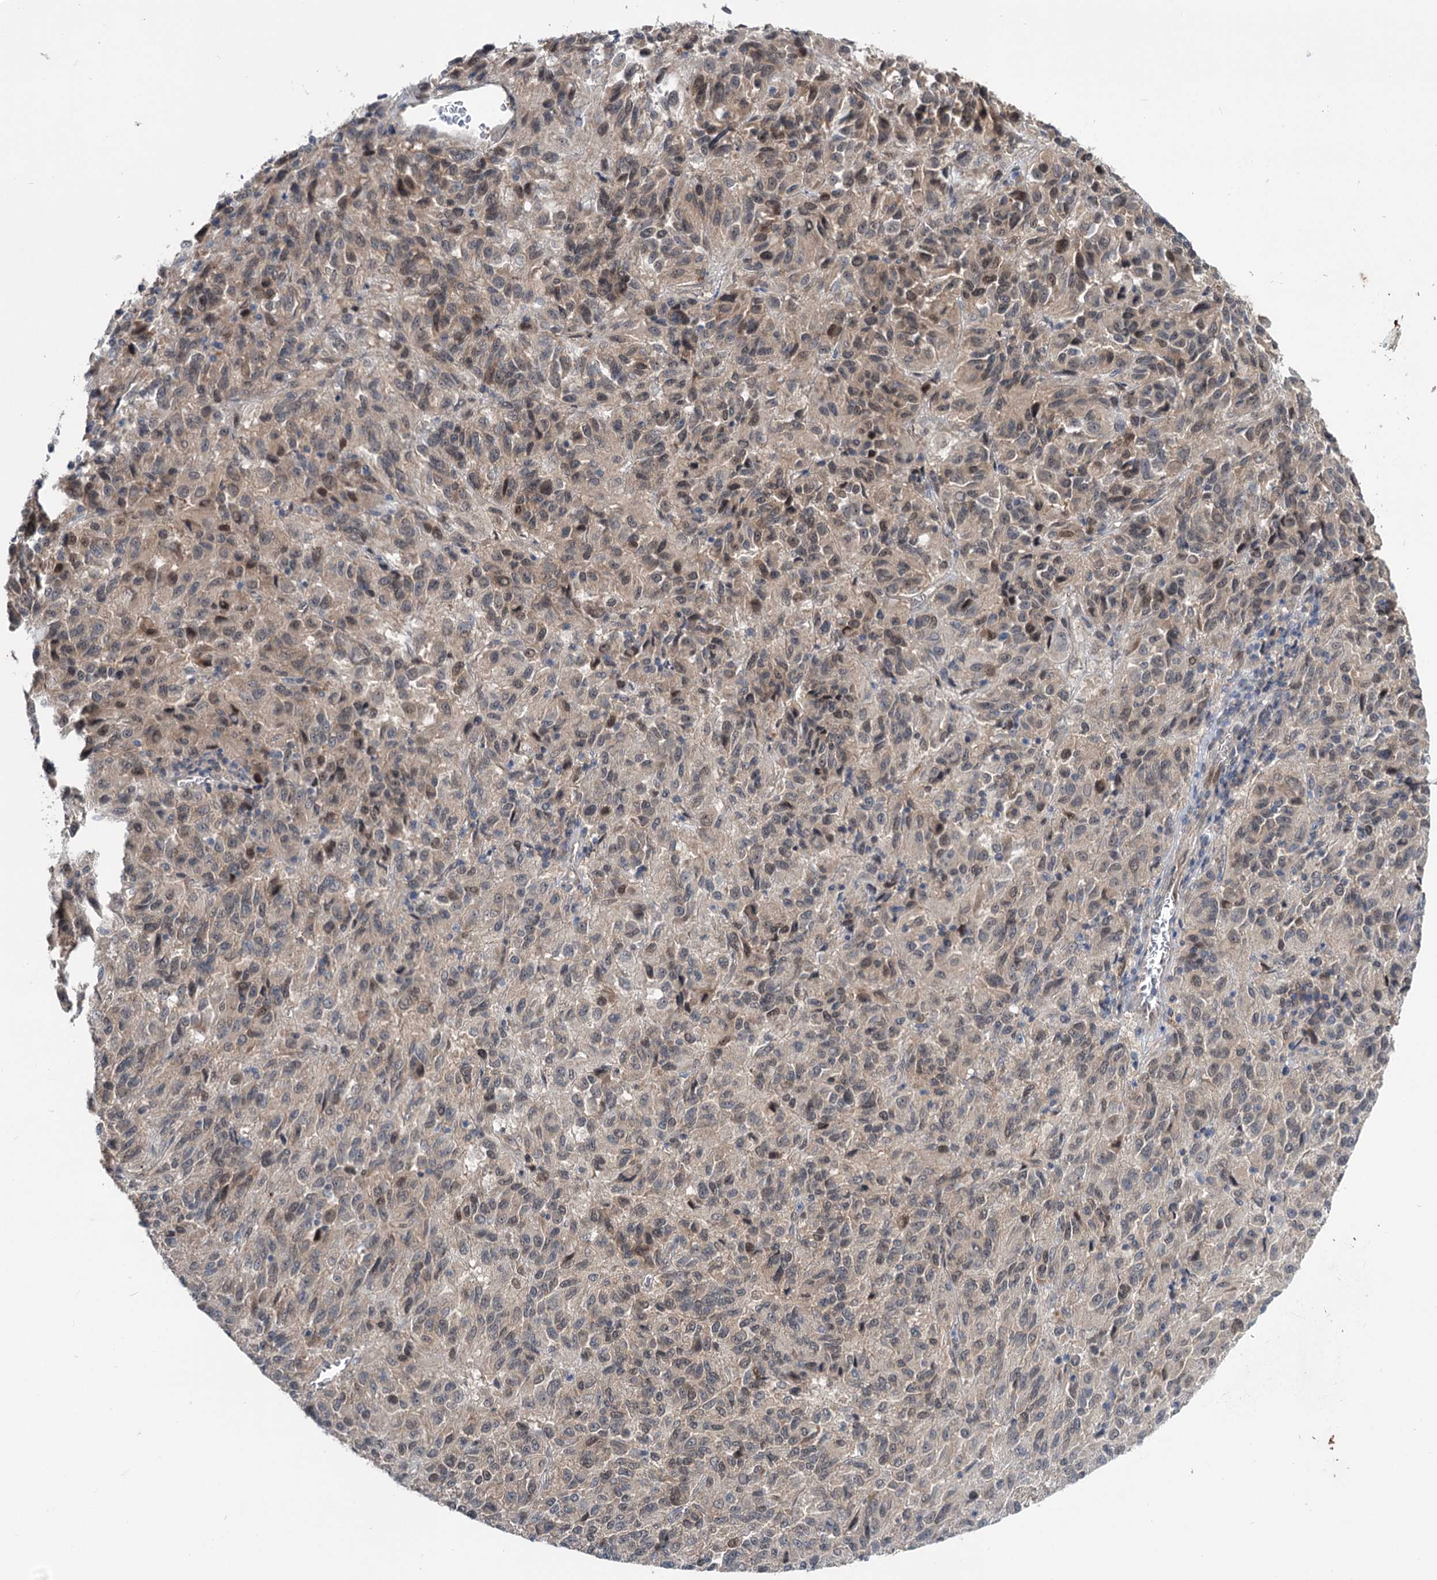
{"staining": {"intensity": "weak", "quantity": "25%-75%", "location": "cytoplasmic/membranous"}, "tissue": "melanoma", "cell_type": "Tumor cells", "image_type": "cancer", "snomed": [{"axis": "morphology", "description": "Malignant melanoma, Metastatic site"}, {"axis": "topography", "description": "Lung"}], "caption": "About 25%-75% of tumor cells in human malignant melanoma (metastatic site) exhibit weak cytoplasmic/membranous protein expression as visualized by brown immunohistochemical staining.", "gene": "DCUN1D4", "patient": {"sex": "male", "age": 64}}